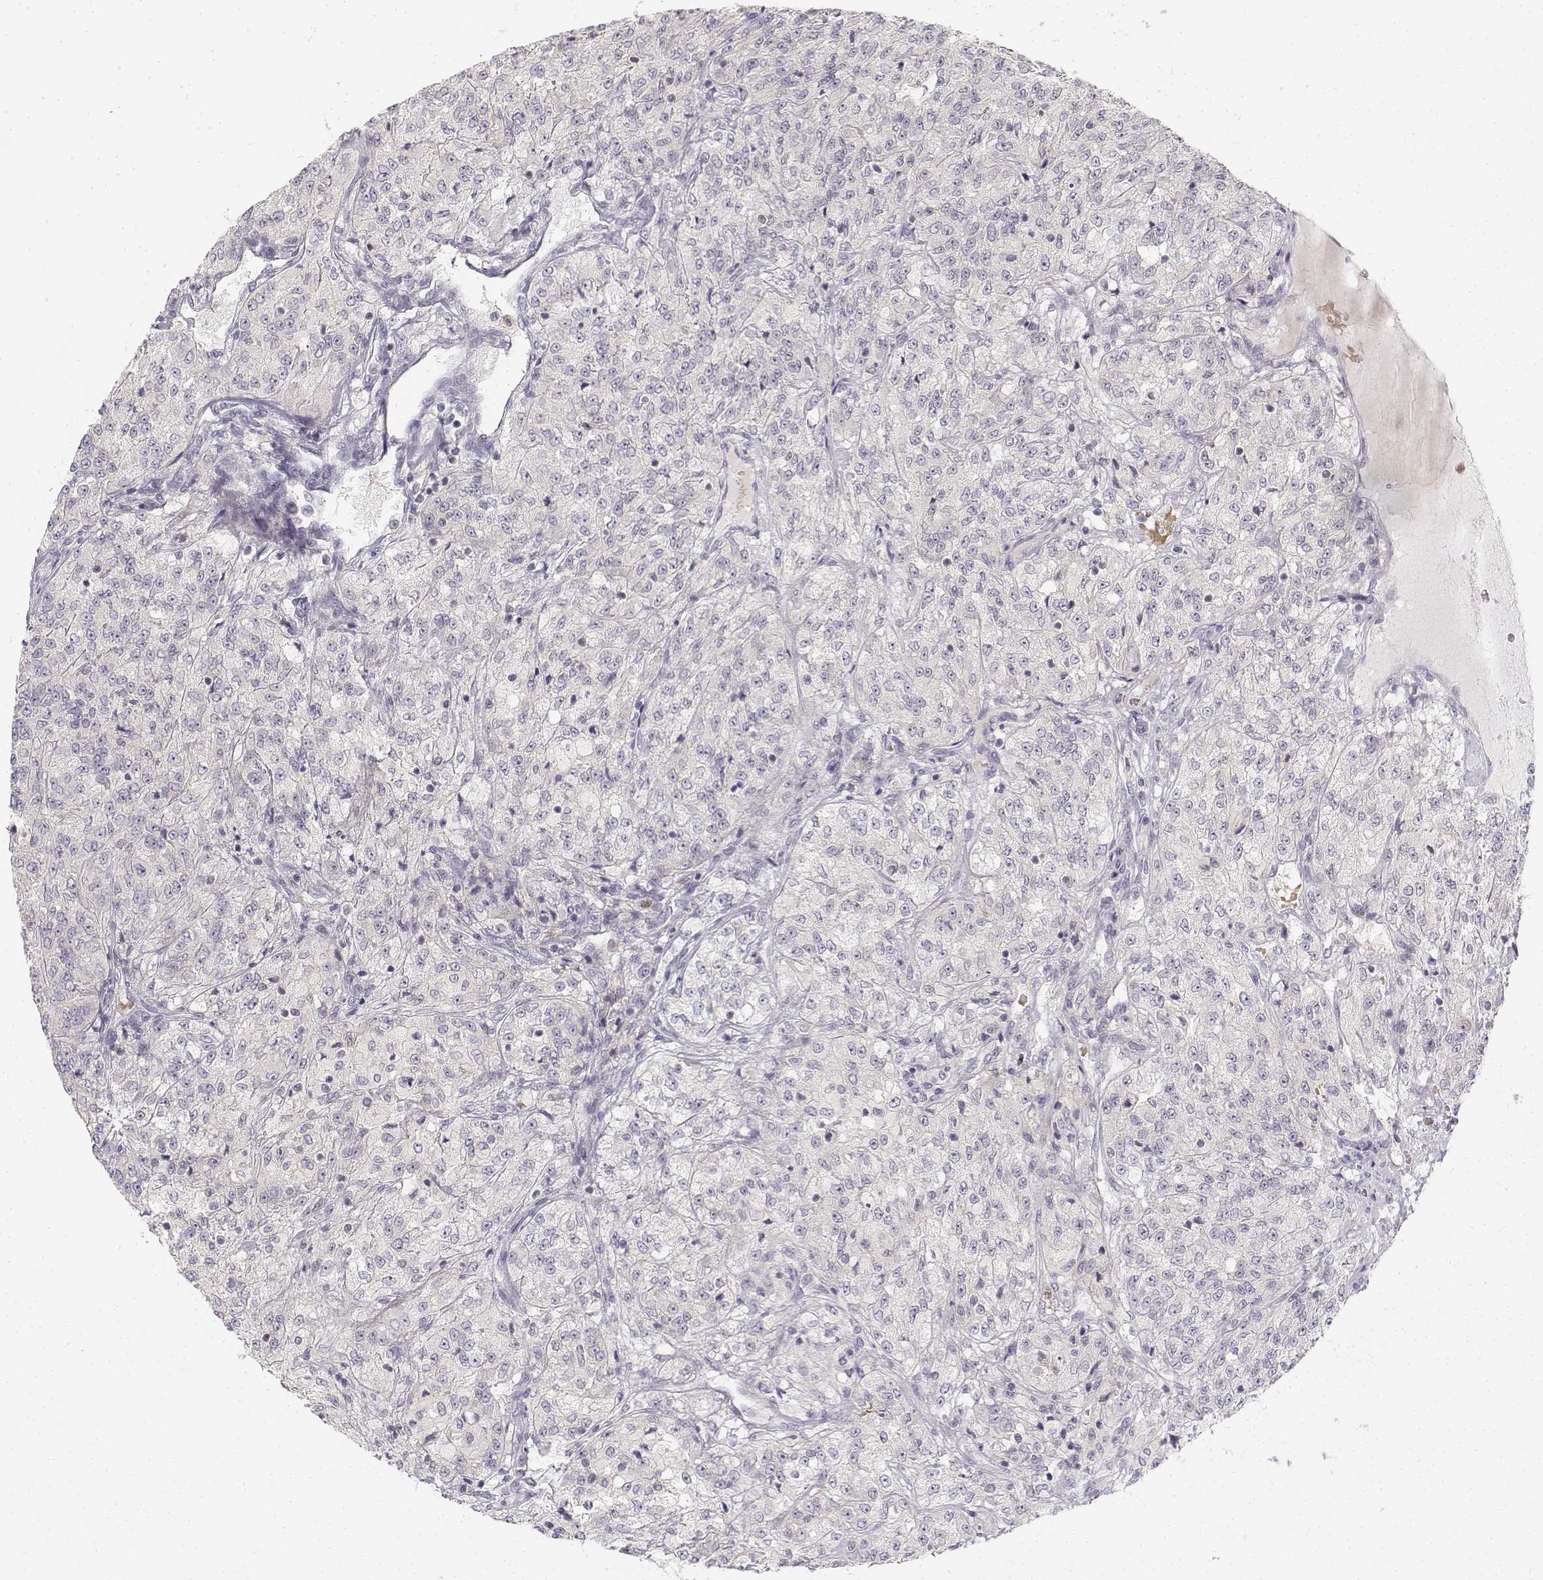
{"staining": {"intensity": "negative", "quantity": "none", "location": "none"}, "tissue": "renal cancer", "cell_type": "Tumor cells", "image_type": "cancer", "snomed": [{"axis": "morphology", "description": "Adenocarcinoma, NOS"}, {"axis": "topography", "description": "Kidney"}], "caption": "Human renal cancer (adenocarcinoma) stained for a protein using immunohistochemistry (IHC) demonstrates no staining in tumor cells.", "gene": "GLIPR1L2", "patient": {"sex": "female", "age": 63}}